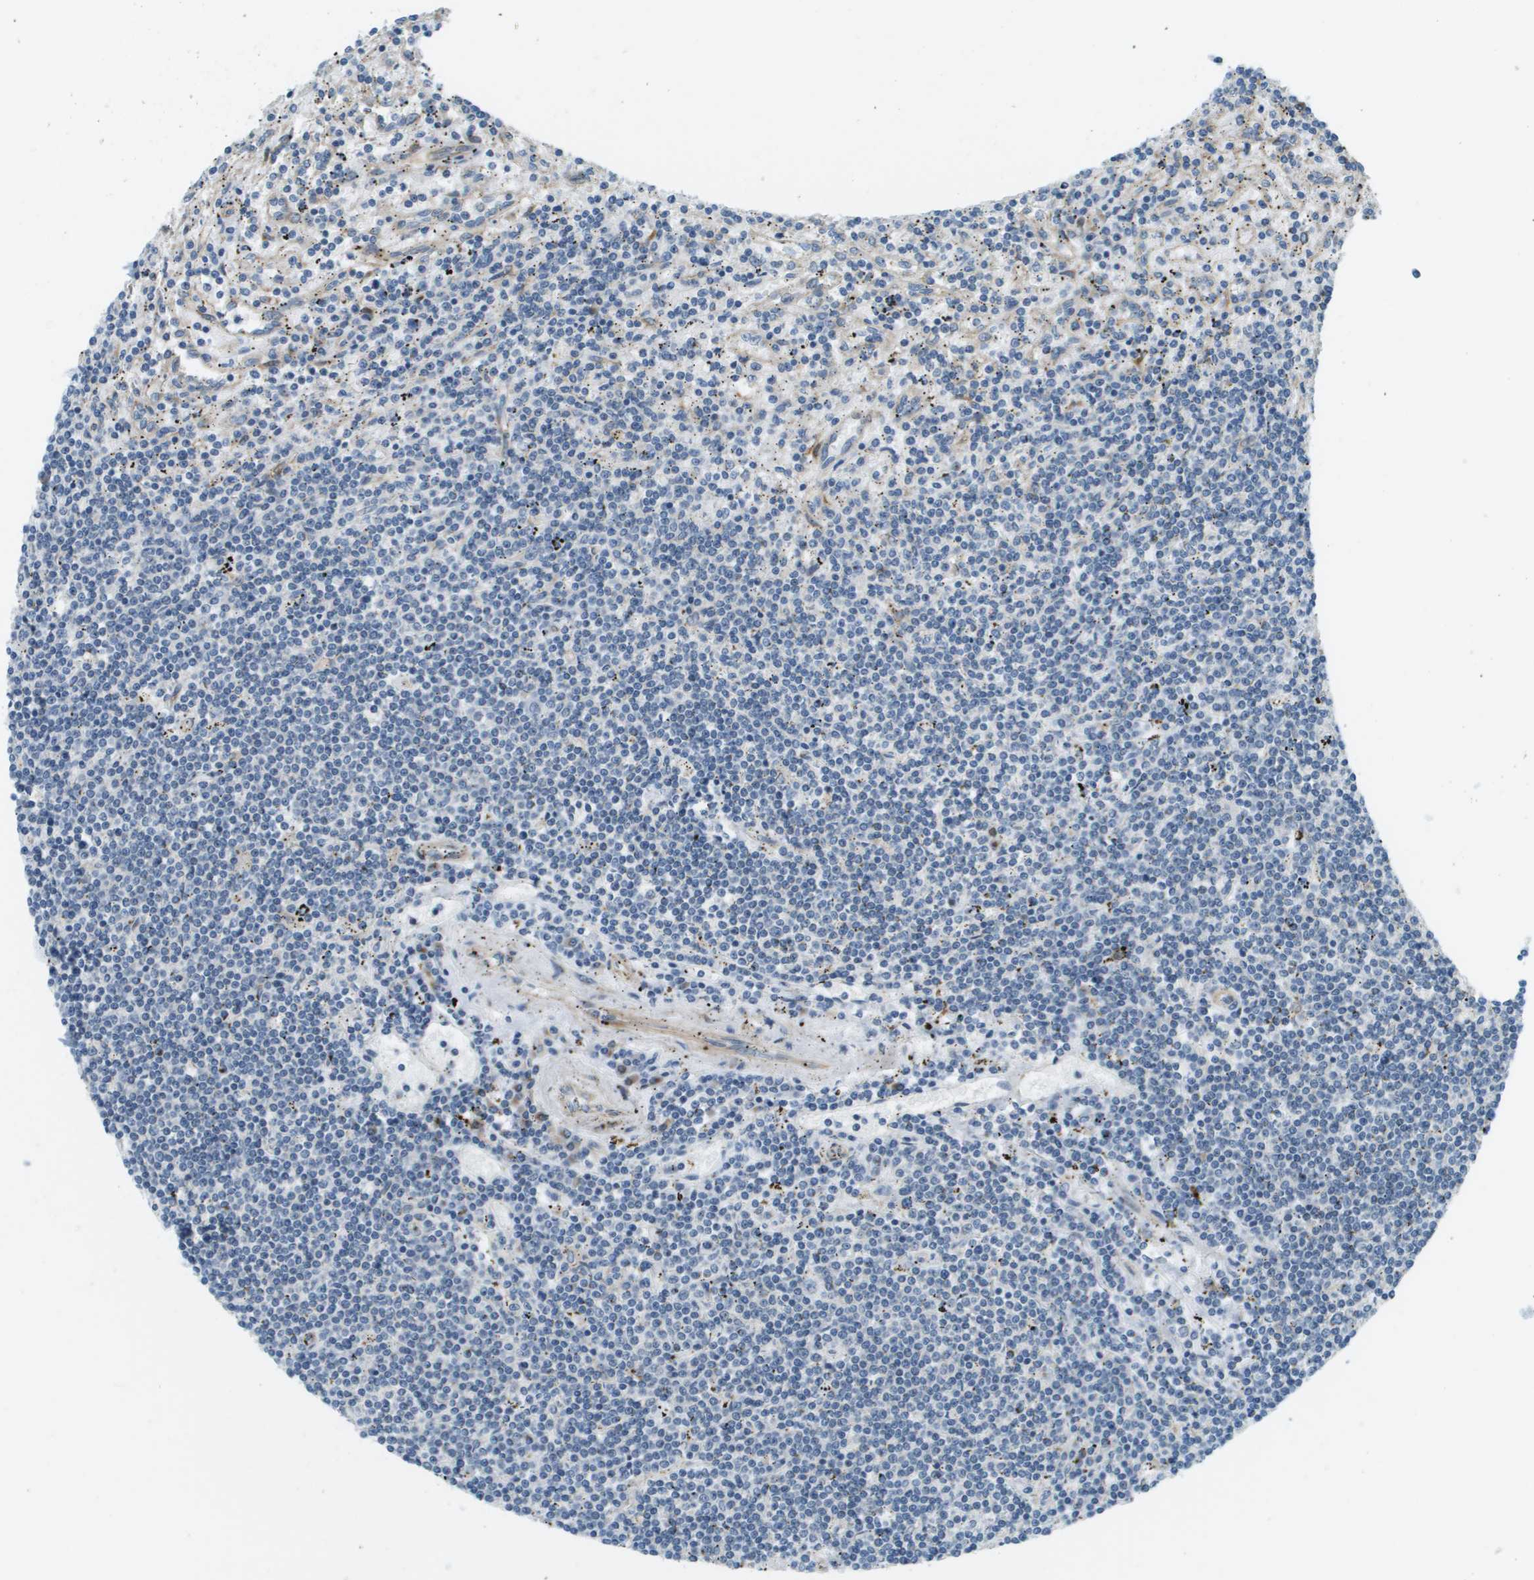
{"staining": {"intensity": "negative", "quantity": "none", "location": "none"}, "tissue": "lymphoma", "cell_type": "Tumor cells", "image_type": "cancer", "snomed": [{"axis": "morphology", "description": "Malignant lymphoma, non-Hodgkin's type, Low grade"}, {"axis": "topography", "description": "Spleen"}], "caption": "Immunohistochemistry (IHC) histopathology image of lymphoma stained for a protein (brown), which reveals no staining in tumor cells. (DAB immunohistochemistry (IHC) visualized using brightfield microscopy, high magnification).", "gene": "ACBD3", "patient": {"sex": "male", "age": 76}}